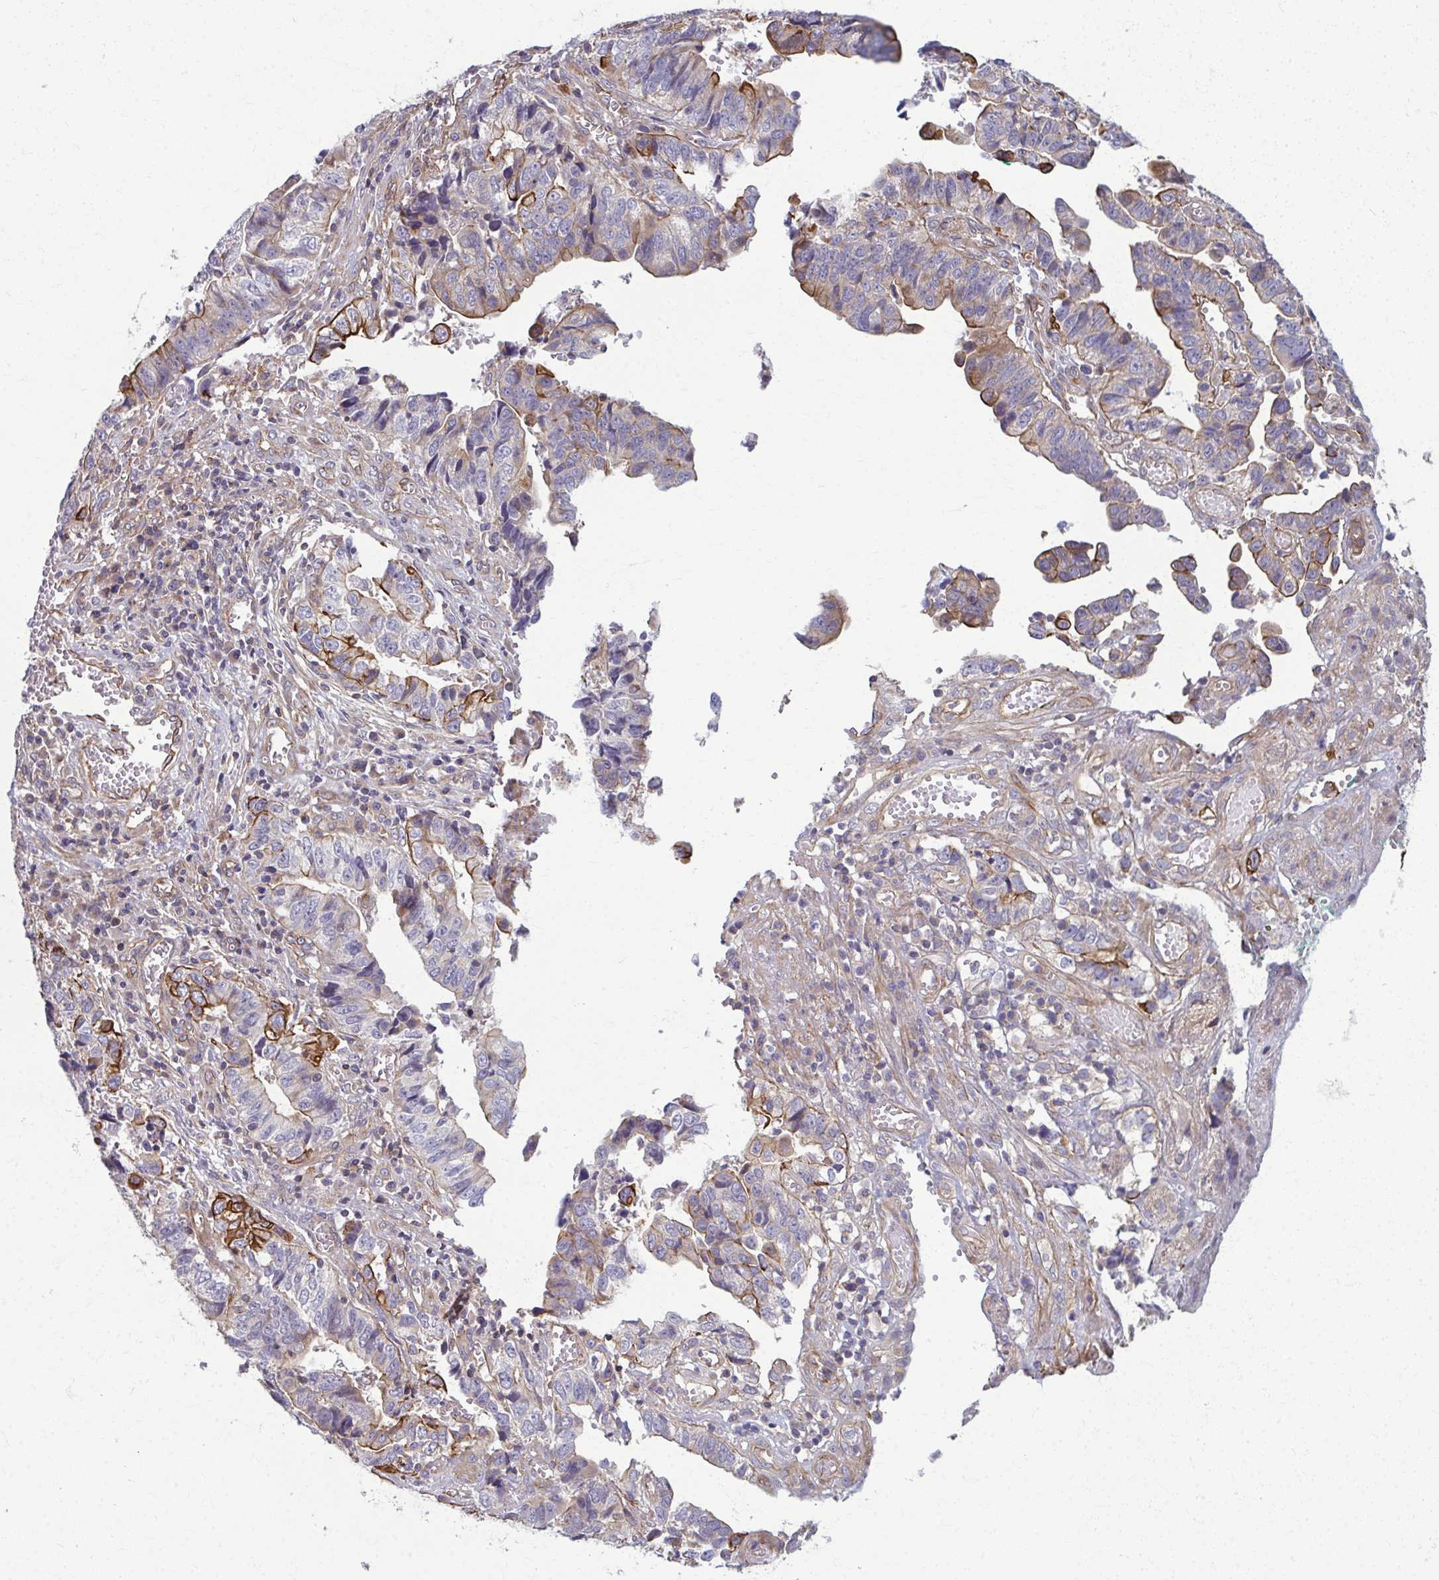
{"staining": {"intensity": "moderate", "quantity": "<25%", "location": "cytoplasmic/membranous"}, "tissue": "stomach cancer", "cell_type": "Tumor cells", "image_type": "cancer", "snomed": [{"axis": "morphology", "description": "Adenocarcinoma, NOS"}, {"axis": "topography", "description": "Stomach, upper"}], "caption": "Stomach cancer was stained to show a protein in brown. There is low levels of moderate cytoplasmic/membranous expression in about <25% of tumor cells.", "gene": "EID2B", "patient": {"sex": "female", "age": 67}}